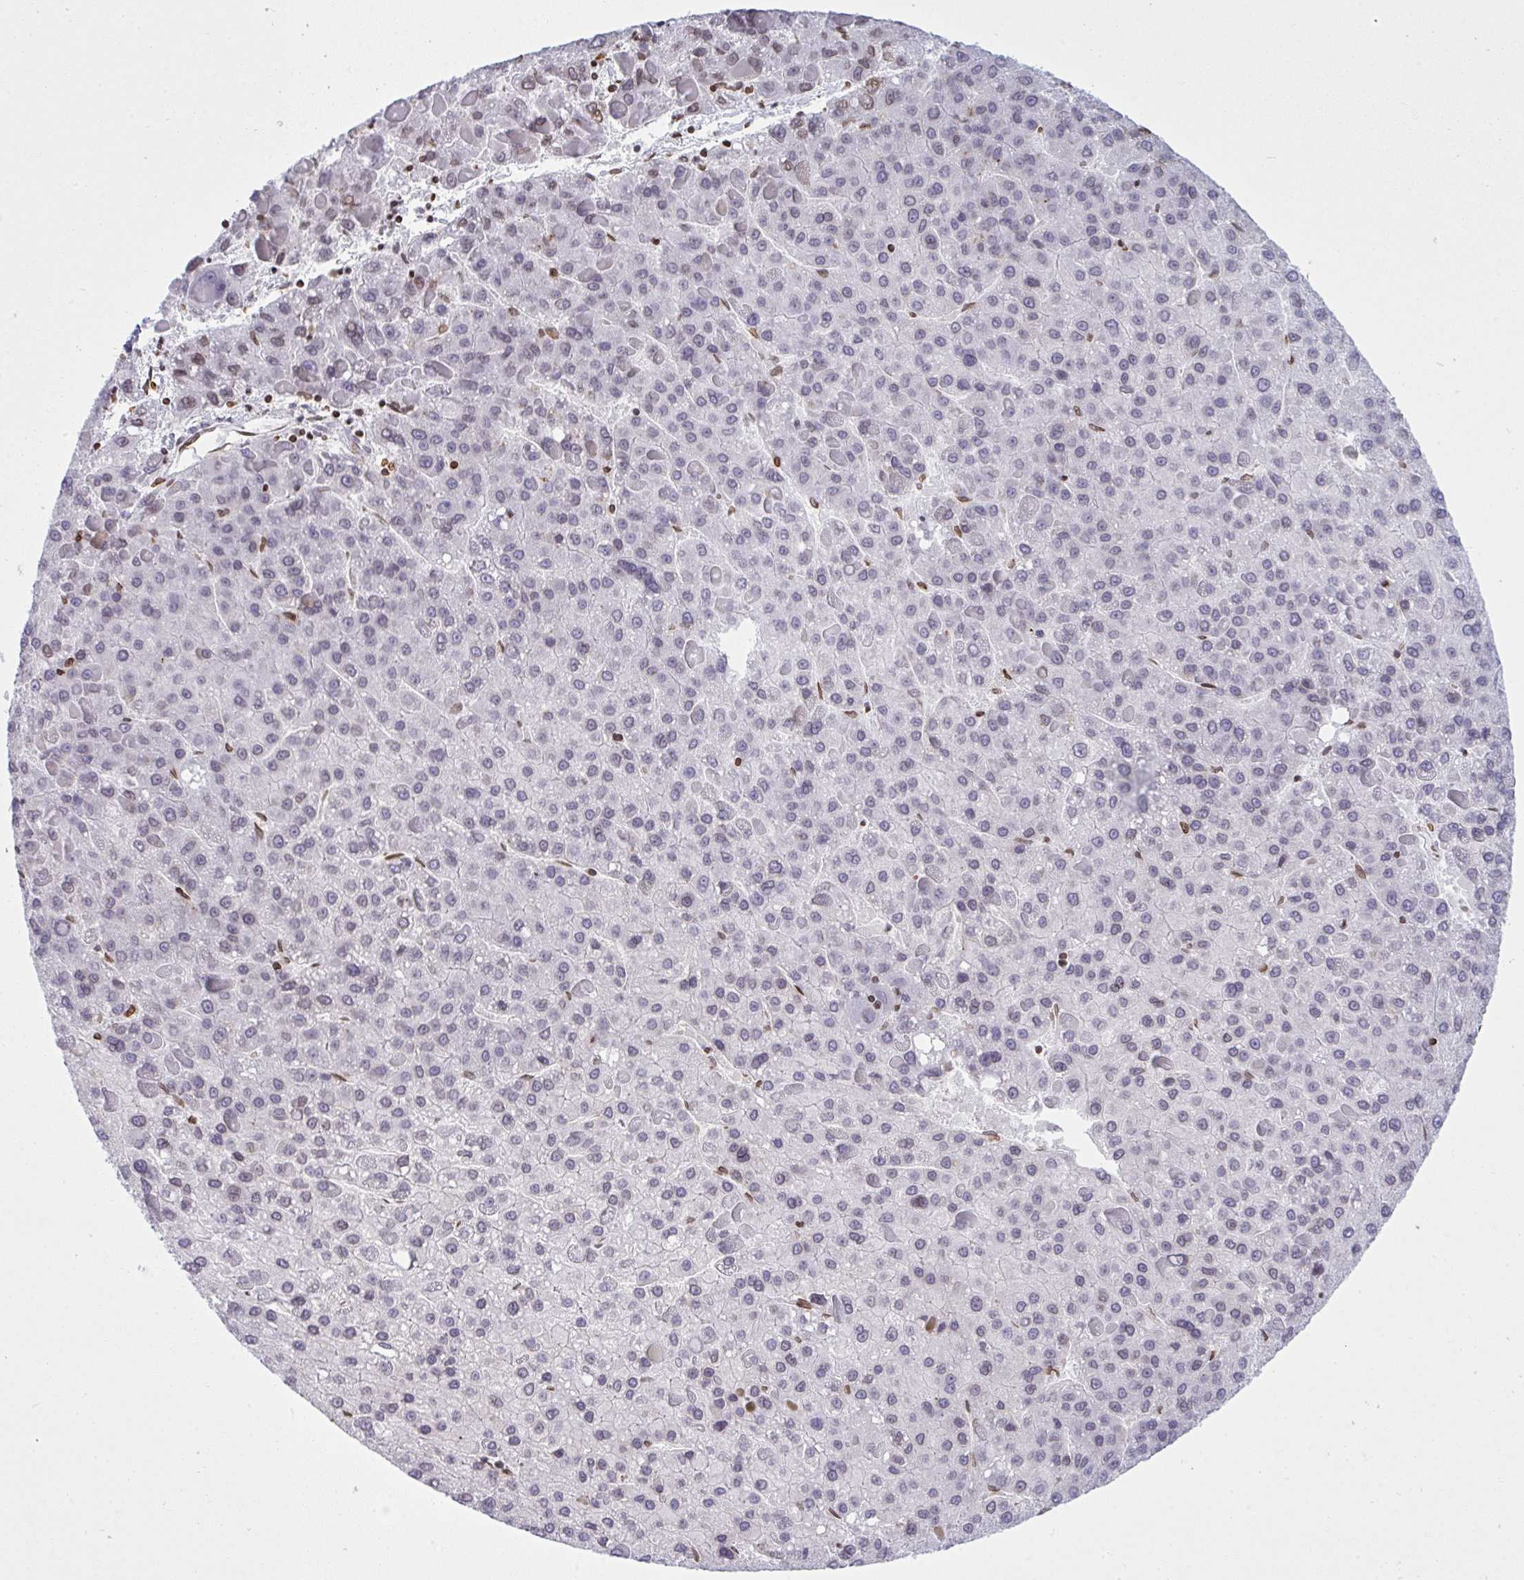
{"staining": {"intensity": "weak", "quantity": "25%-75%", "location": "nuclear"}, "tissue": "liver cancer", "cell_type": "Tumor cells", "image_type": "cancer", "snomed": [{"axis": "morphology", "description": "Carcinoma, Hepatocellular, NOS"}, {"axis": "topography", "description": "Liver"}], "caption": "Tumor cells demonstrate low levels of weak nuclear positivity in about 25%-75% of cells in human liver cancer.", "gene": "LMNB2", "patient": {"sex": "female", "age": 82}}